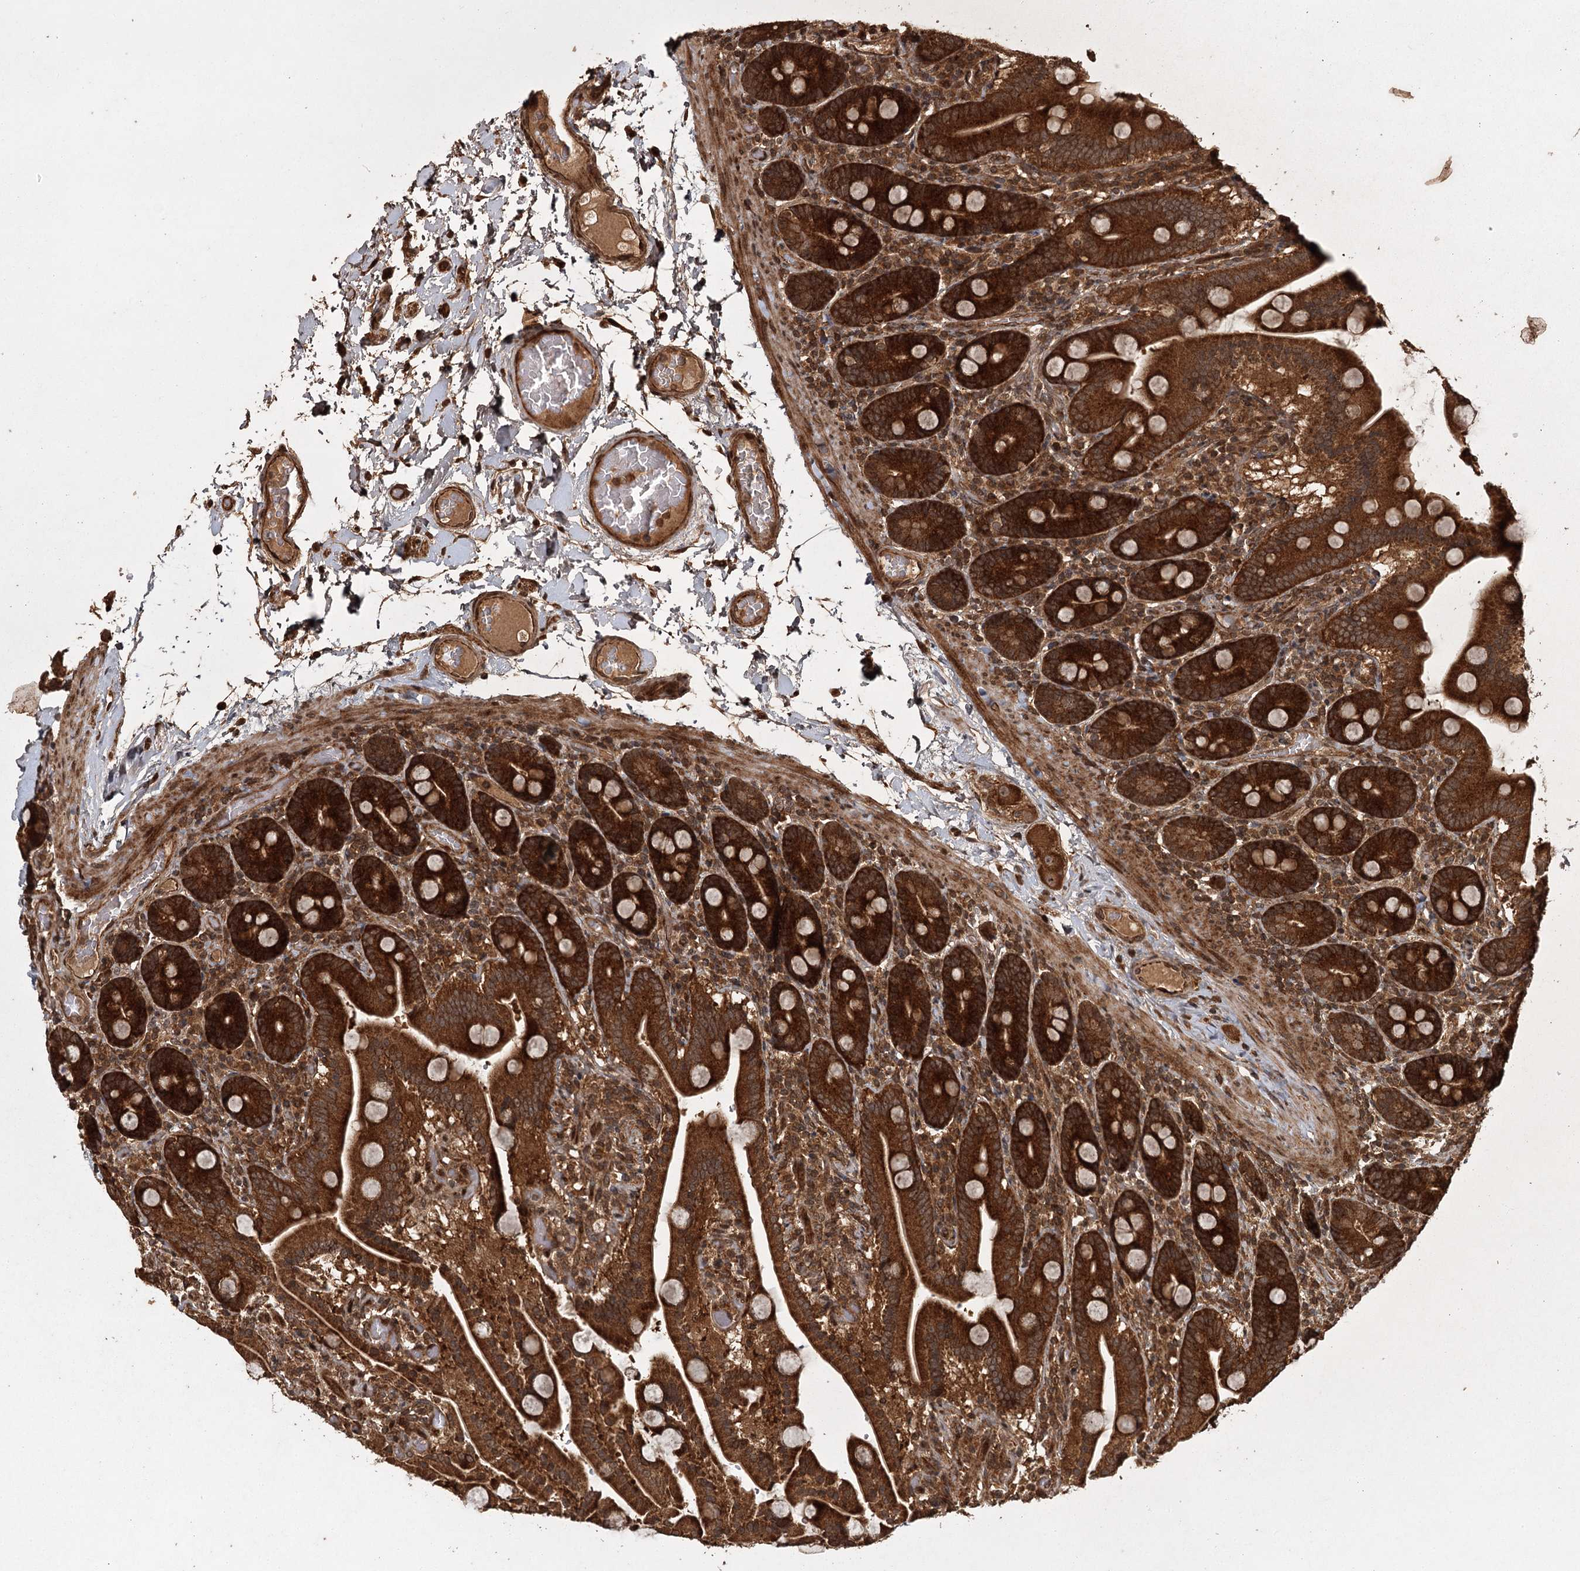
{"staining": {"intensity": "strong", "quantity": ">75%", "location": "cytoplasmic/membranous"}, "tissue": "duodenum", "cell_type": "Glandular cells", "image_type": "normal", "snomed": [{"axis": "morphology", "description": "Normal tissue, NOS"}, {"axis": "topography", "description": "Duodenum"}], "caption": "An immunohistochemistry histopathology image of unremarkable tissue is shown. Protein staining in brown highlights strong cytoplasmic/membranous positivity in duodenum within glandular cells.", "gene": "RPAP3", "patient": {"sex": "male", "age": 55}}